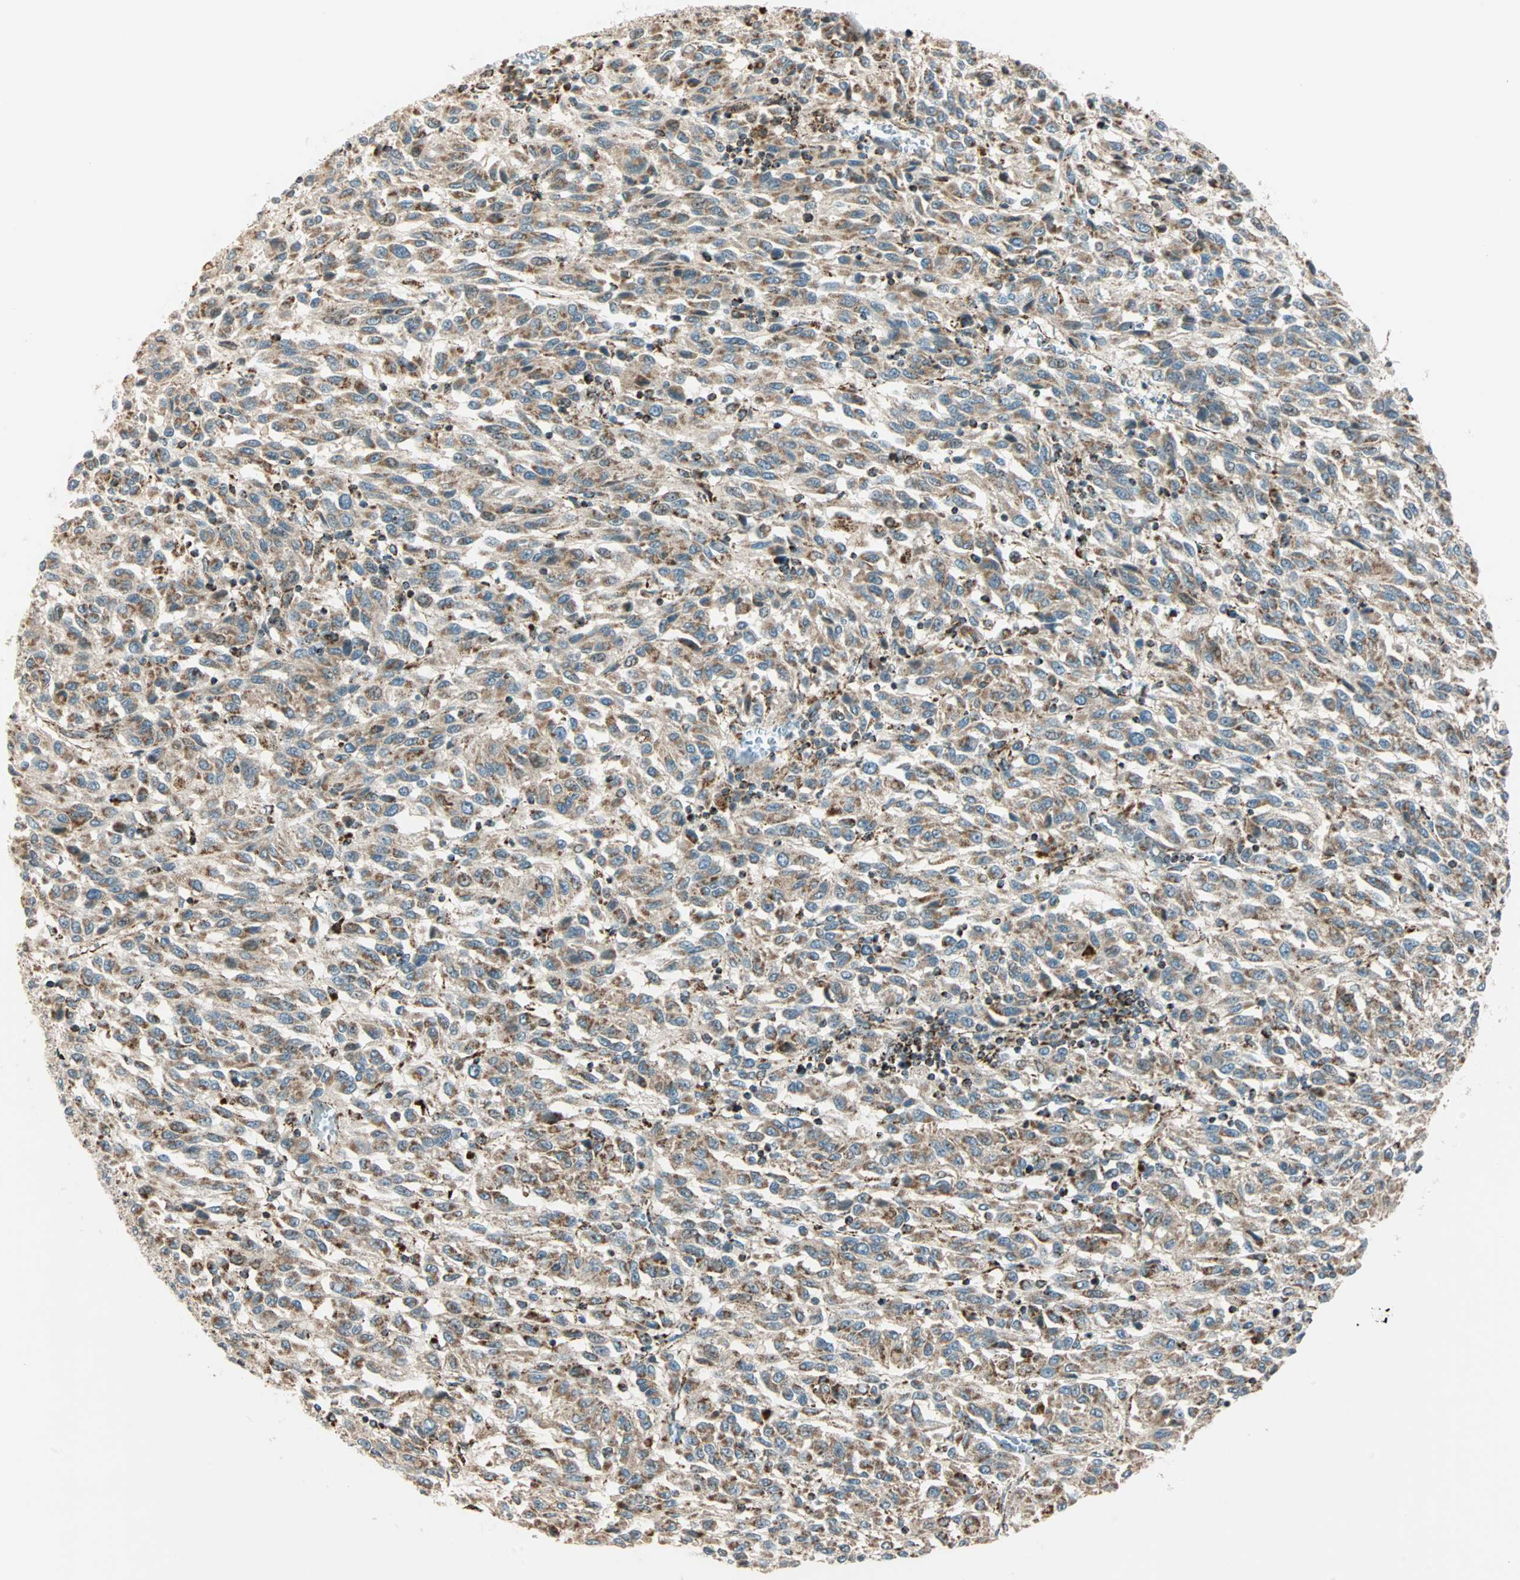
{"staining": {"intensity": "moderate", "quantity": ">75%", "location": "cytoplasmic/membranous"}, "tissue": "melanoma", "cell_type": "Tumor cells", "image_type": "cancer", "snomed": [{"axis": "morphology", "description": "Malignant melanoma, Metastatic site"}, {"axis": "topography", "description": "Lung"}], "caption": "Protein staining shows moderate cytoplasmic/membranous staining in about >75% of tumor cells in malignant melanoma (metastatic site). (DAB IHC with brightfield microscopy, high magnification).", "gene": "SPRY4", "patient": {"sex": "male", "age": 64}}